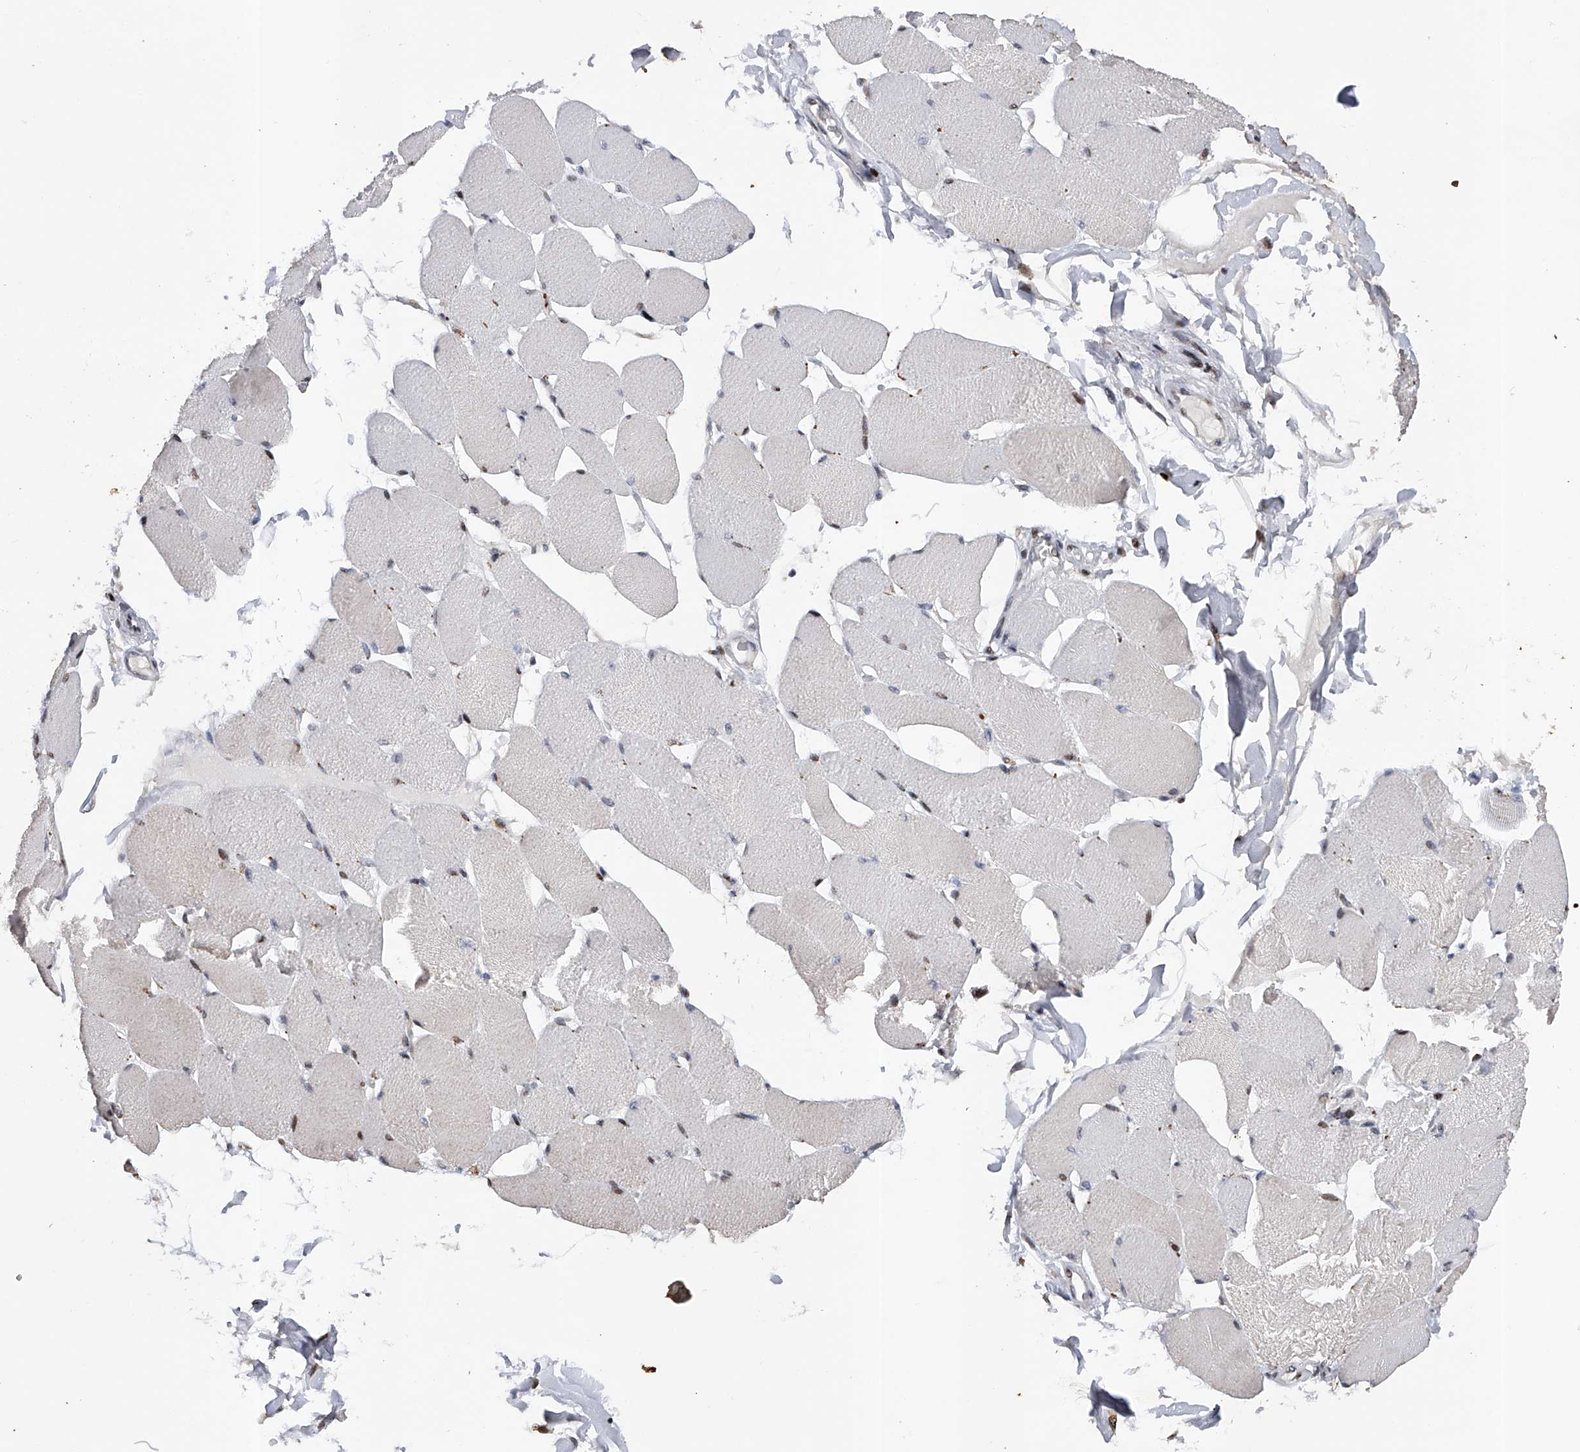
{"staining": {"intensity": "negative", "quantity": "none", "location": "none"}, "tissue": "skeletal muscle", "cell_type": "Myocytes", "image_type": "normal", "snomed": [{"axis": "morphology", "description": "Normal tissue, NOS"}, {"axis": "topography", "description": "Skin"}, {"axis": "topography", "description": "Skeletal muscle"}], "caption": "Skeletal muscle was stained to show a protein in brown. There is no significant expression in myocytes. (DAB IHC with hematoxylin counter stain).", "gene": "RWDD2A", "patient": {"sex": "male", "age": 83}}